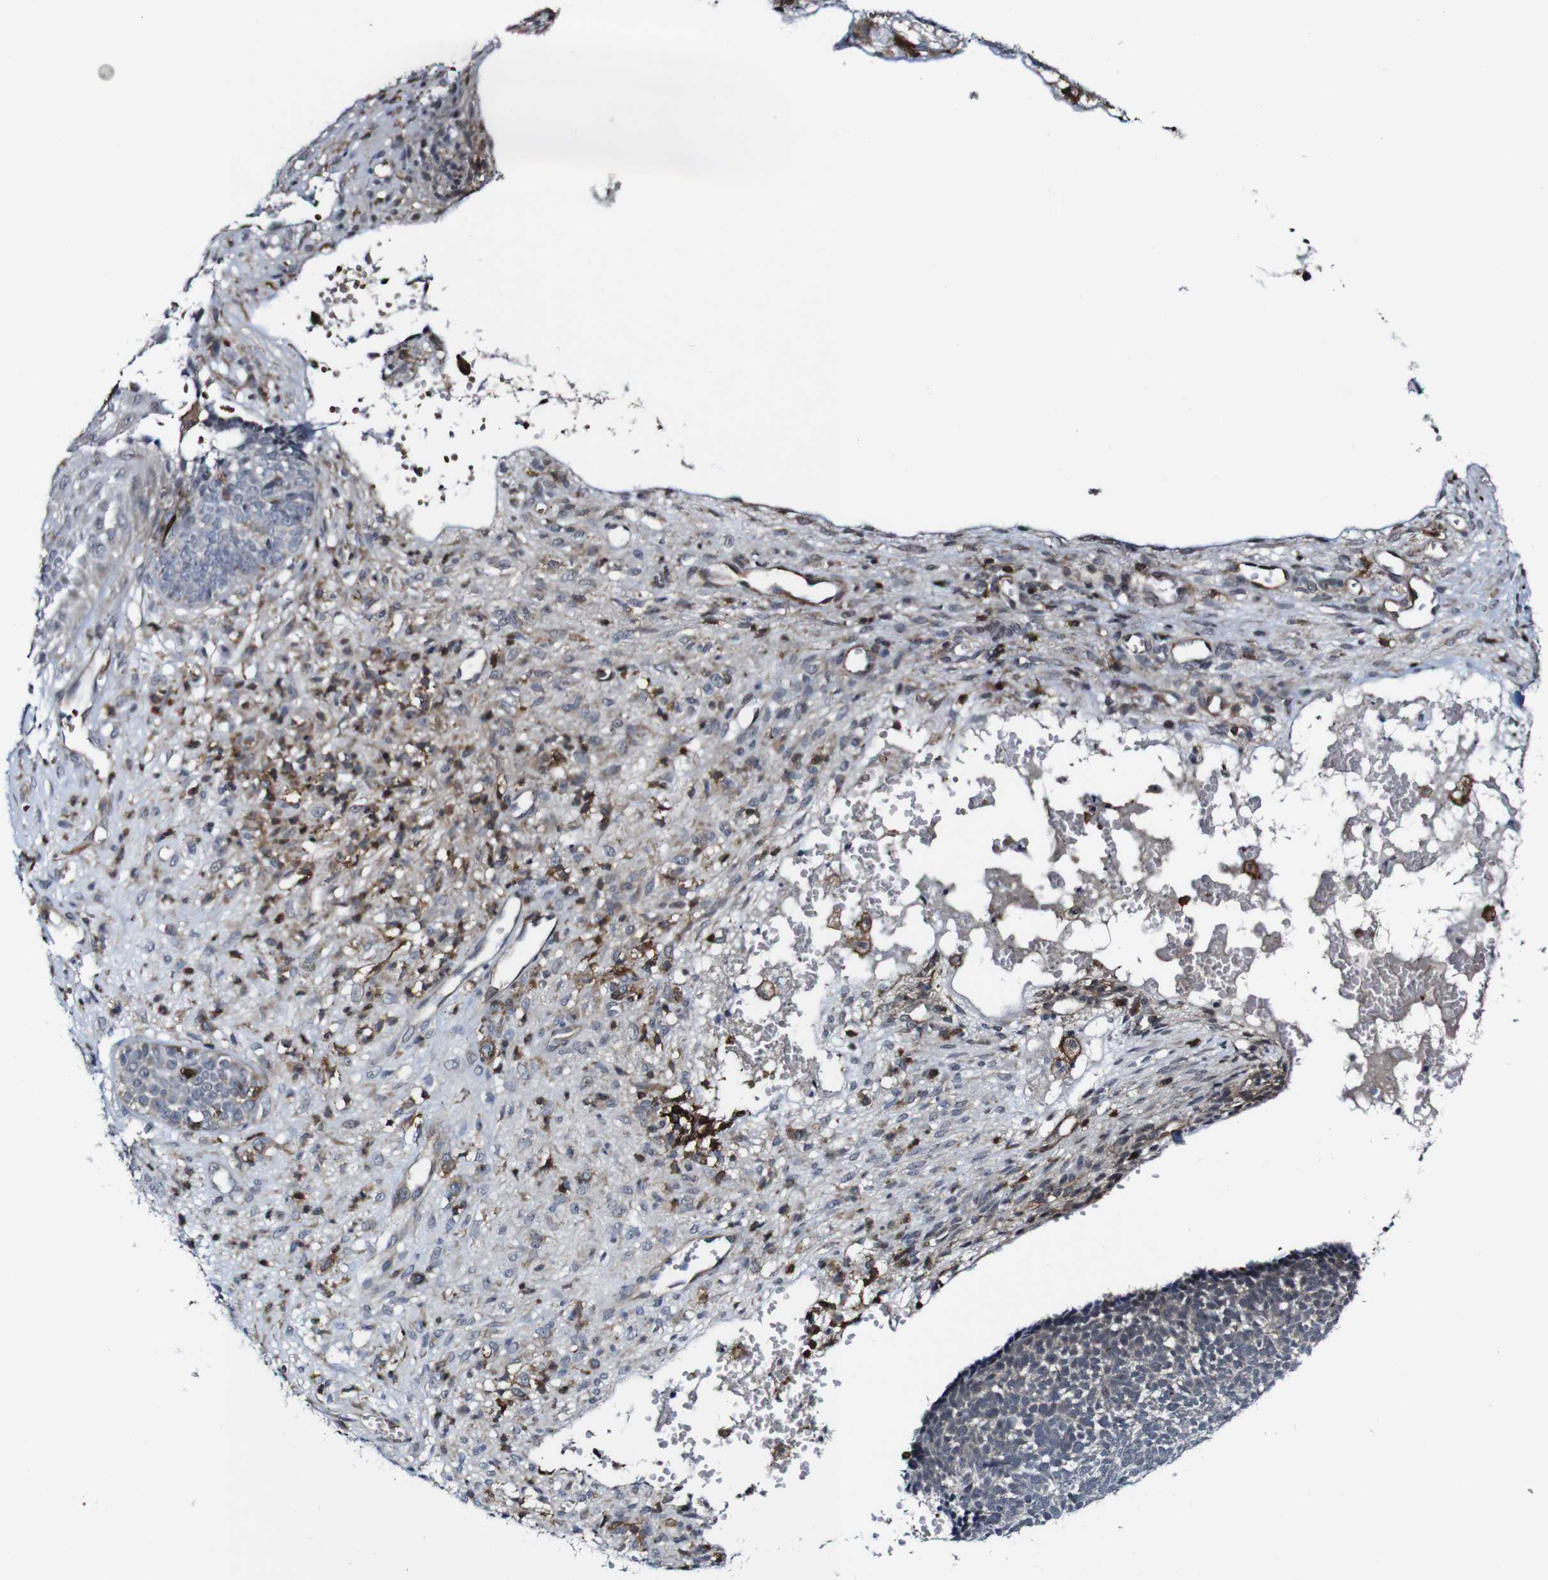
{"staining": {"intensity": "negative", "quantity": "none", "location": "none"}, "tissue": "skin cancer", "cell_type": "Tumor cells", "image_type": "cancer", "snomed": [{"axis": "morphology", "description": "Basal cell carcinoma"}, {"axis": "topography", "description": "Skin"}], "caption": "The image displays no significant staining in tumor cells of skin cancer. Brightfield microscopy of IHC stained with DAB (brown) and hematoxylin (blue), captured at high magnification.", "gene": "JAK2", "patient": {"sex": "male", "age": 84}}